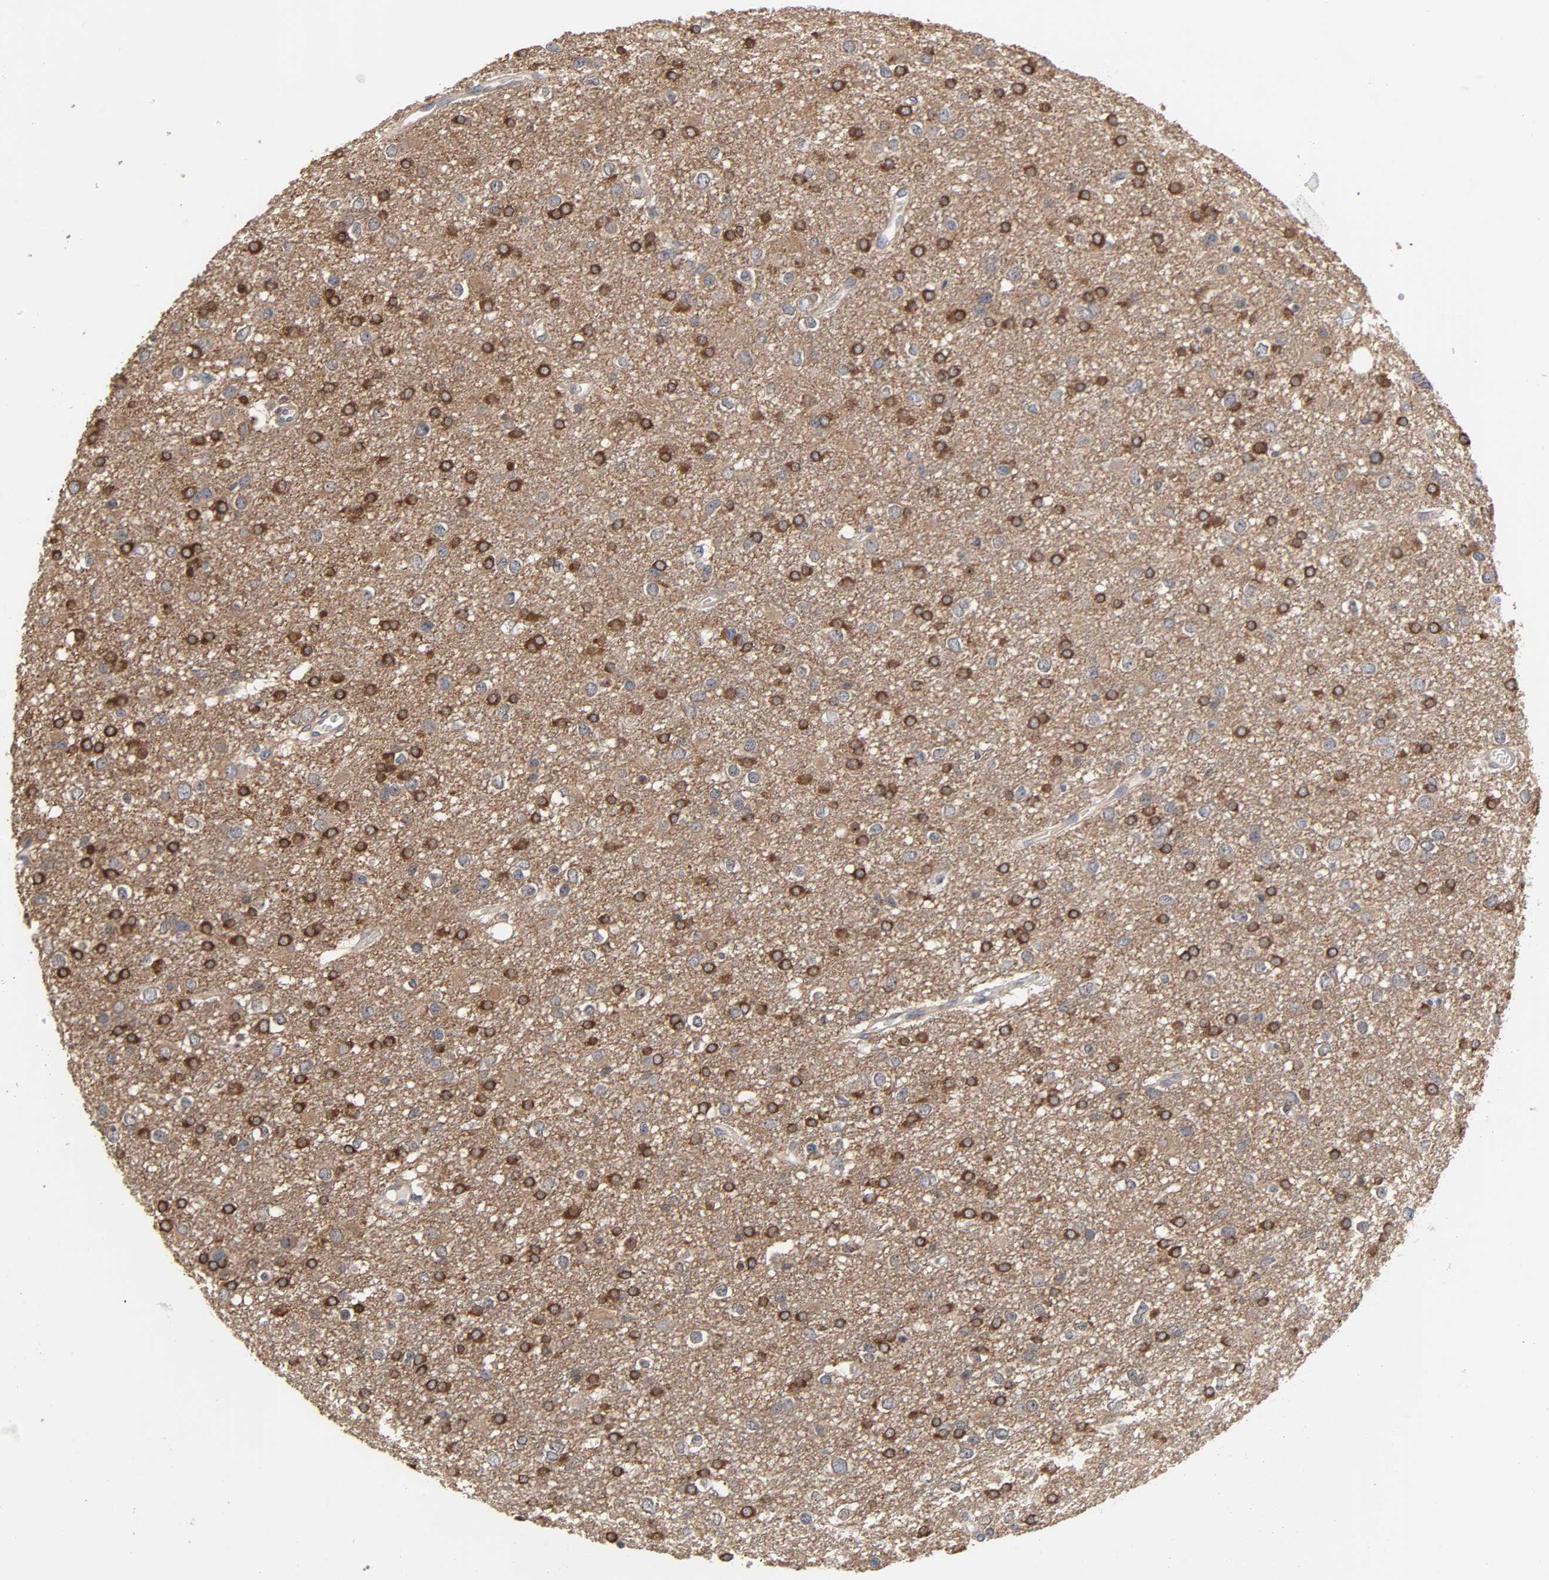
{"staining": {"intensity": "moderate", "quantity": "25%-75%", "location": "cytoplasmic/membranous"}, "tissue": "glioma", "cell_type": "Tumor cells", "image_type": "cancer", "snomed": [{"axis": "morphology", "description": "Glioma, malignant, Low grade"}, {"axis": "topography", "description": "Brain"}], "caption": "Immunohistochemical staining of low-grade glioma (malignant) reveals moderate cytoplasmic/membranous protein positivity in approximately 25%-75% of tumor cells.", "gene": "DDX10", "patient": {"sex": "male", "age": 42}}